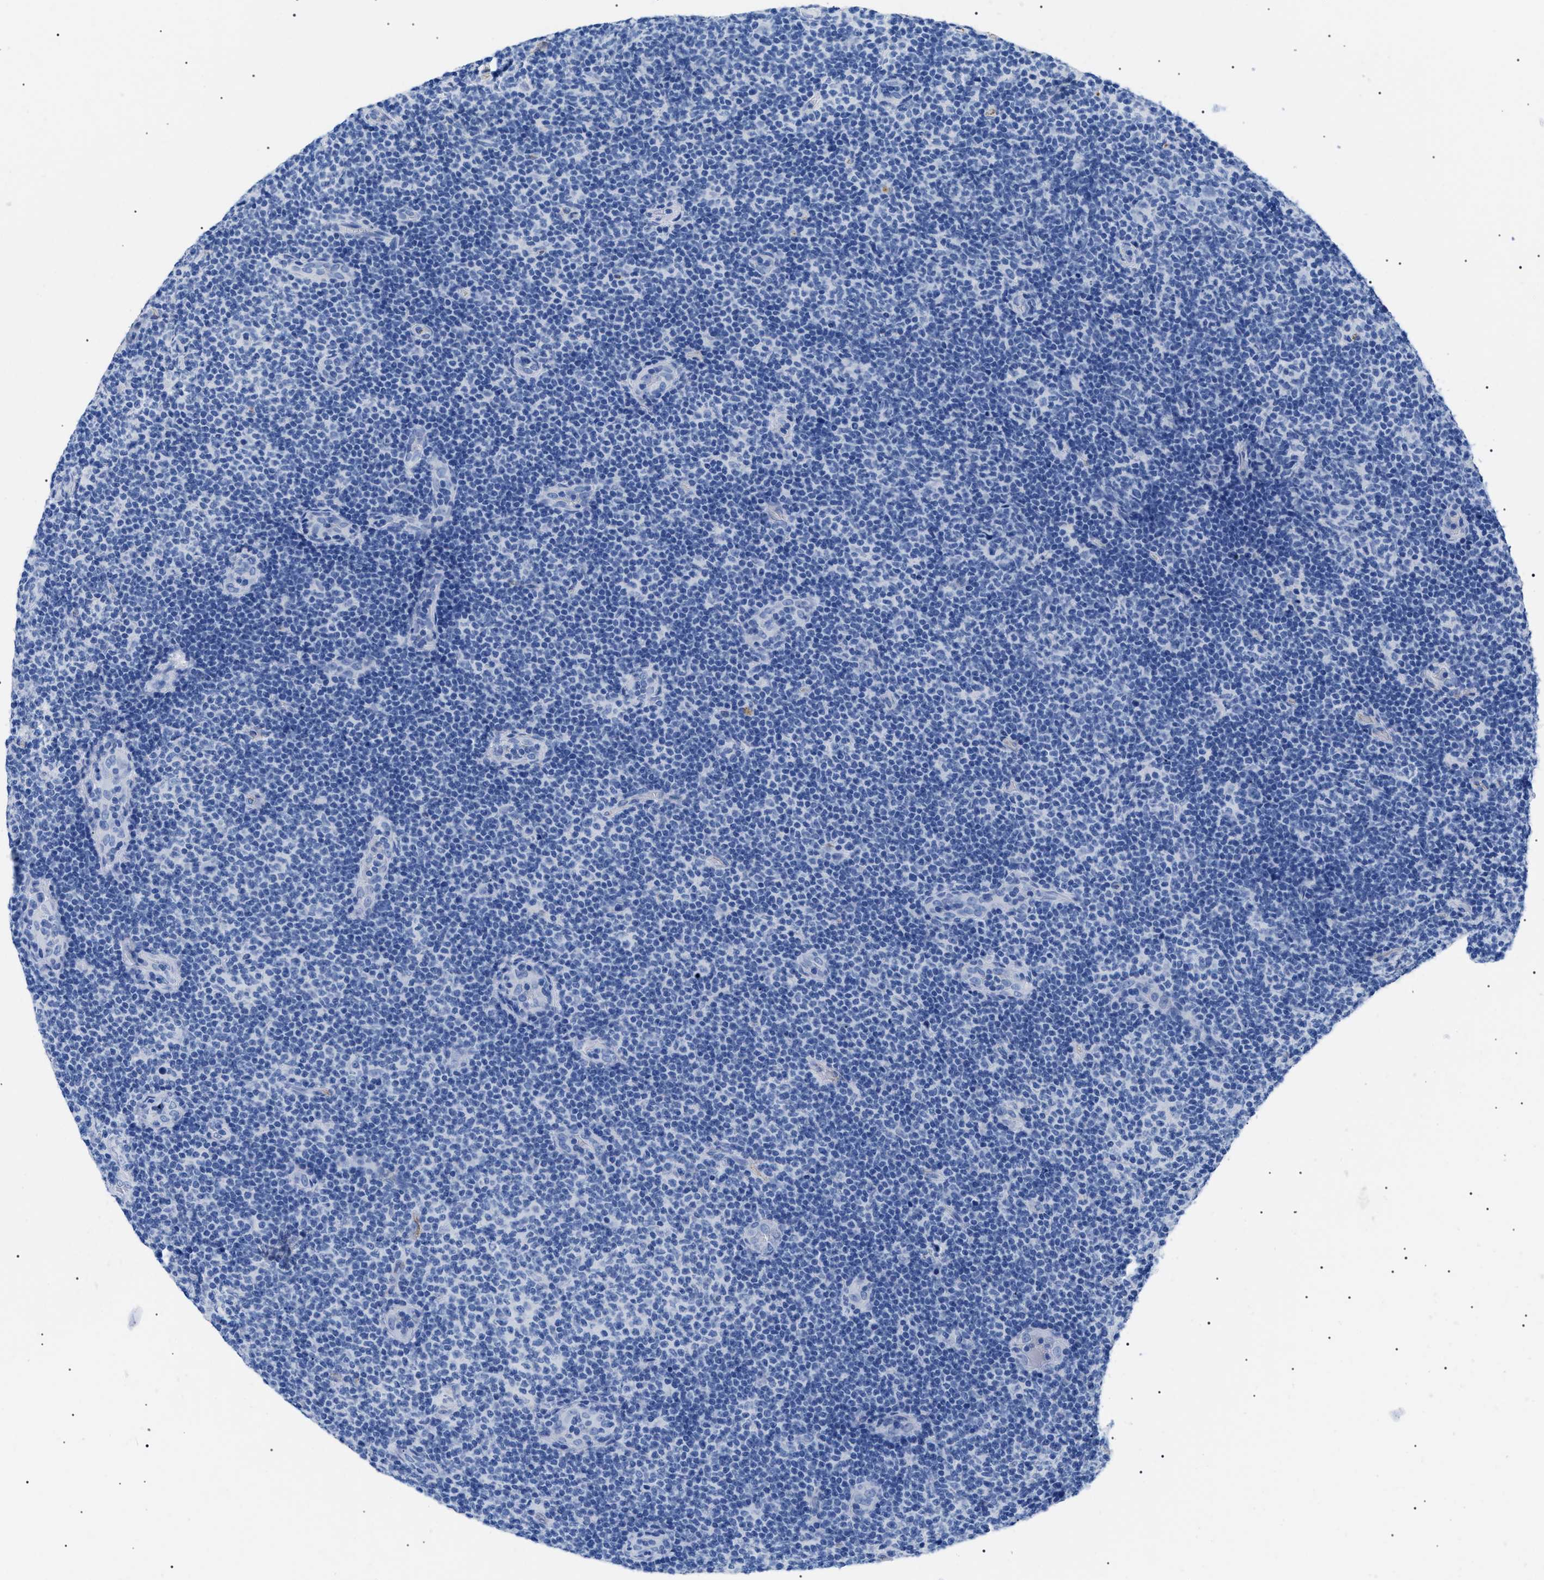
{"staining": {"intensity": "negative", "quantity": "none", "location": "none"}, "tissue": "lymphoma", "cell_type": "Tumor cells", "image_type": "cancer", "snomed": [{"axis": "morphology", "description": "Malignant lymphoma, non-Hodgkin's type, Low grade"}, {"axis": "topography", "description": "Lymph node"}], "caption": "The immunohistochemistry photomicrograph has no significant positivity in tumor cells of low-grade malignant lymphoma, non-Hodgkin's type tissue.", "gene": "PODXL", "patient": {"sex": "male", "age": 83}}